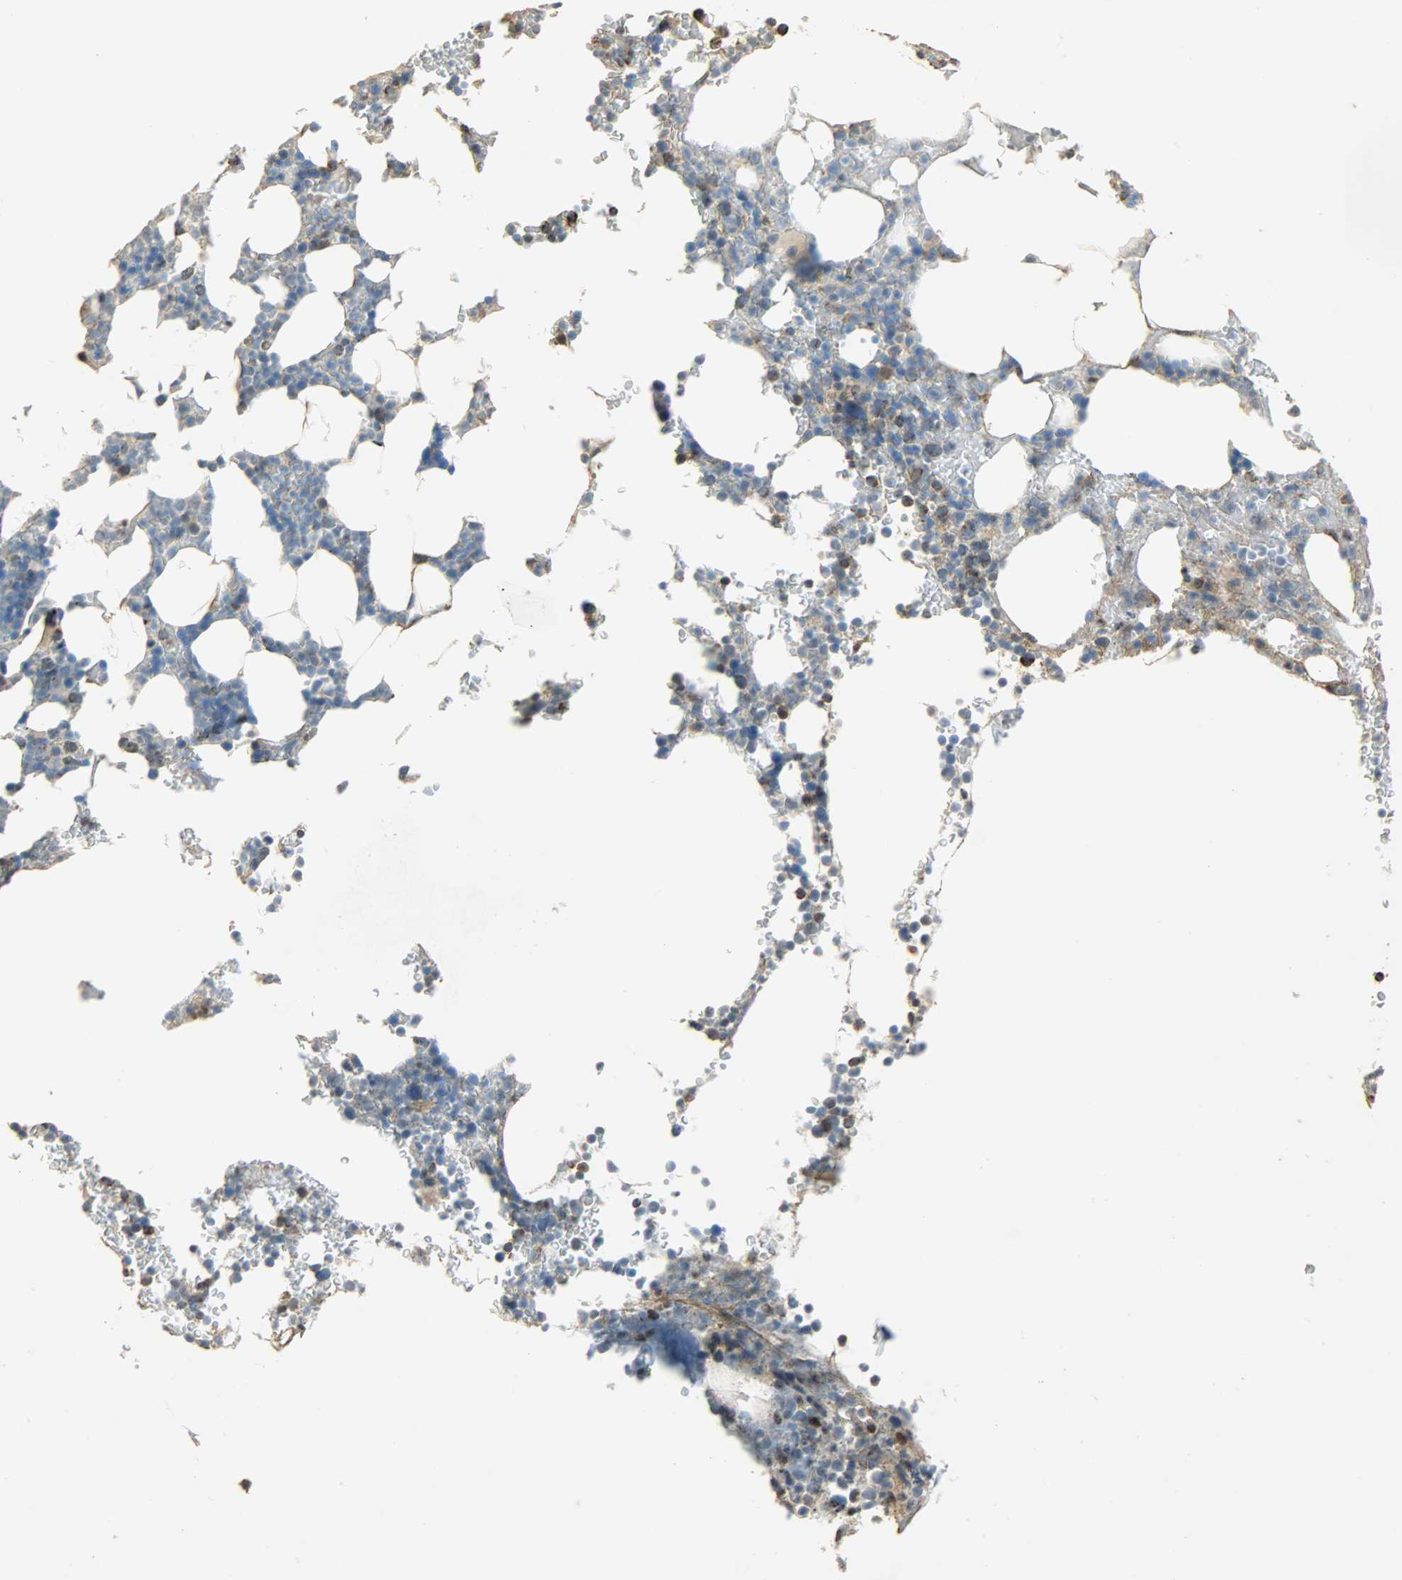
{"staining": {"intensity": "moderate", "quantity": ">75%", "location": "cytoplasmic/membranous"}, "tissue": "bone marrow", "cell_type": "Hematopoietic cells", "image_type": "normal", "snomed": [{"axis": "morphology", "description": "Normal tissue, NOS"}, {"axis": "topography", "description": "Bone marrow"}], "caption": "Bone marrow stained with immunohistochemistry (IHC) displays moderate cytoplasmic/membranous positivity in about >75% of hematopoietic cells.", "gene": "HDHD5", "patient": {"sex": "female", "age": 66}}